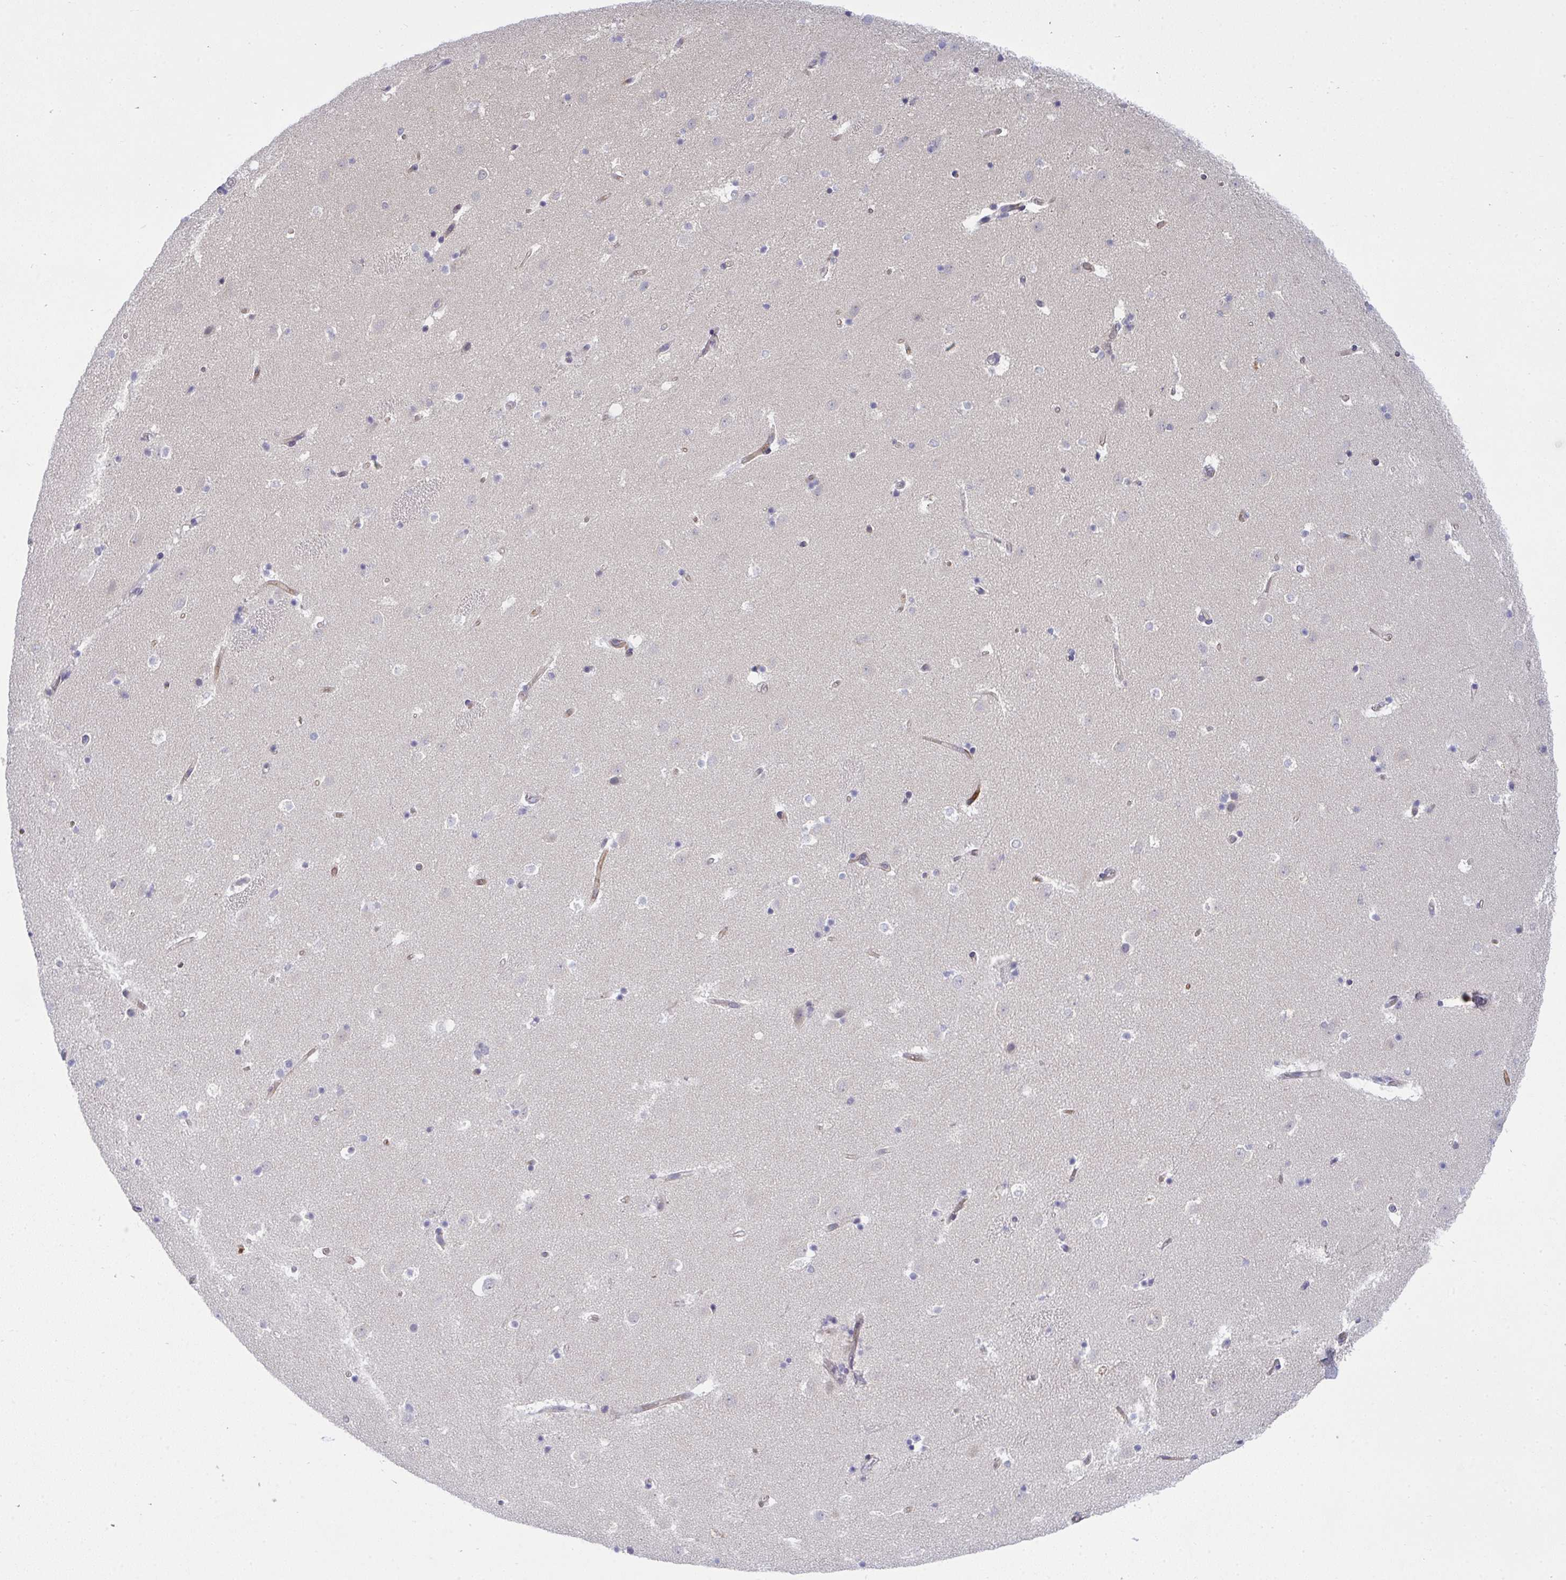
{"staining": {"intensity": "negative", "quantity": "none", "location": "none"}, "tissue": "caudate", "cell_type": "Glial cells", "image_type": "normal", "snomed": [{"axis": "morphology", "description": "Normal tissue, NOS"}, {"axis": "topography", "description": "Lateral ventricle wall"}], "caption": "Glial cells show no significant protein expression in normal caudate.", "gene": "TMEM82", "patient": {"sex": "male", "age": 37}}